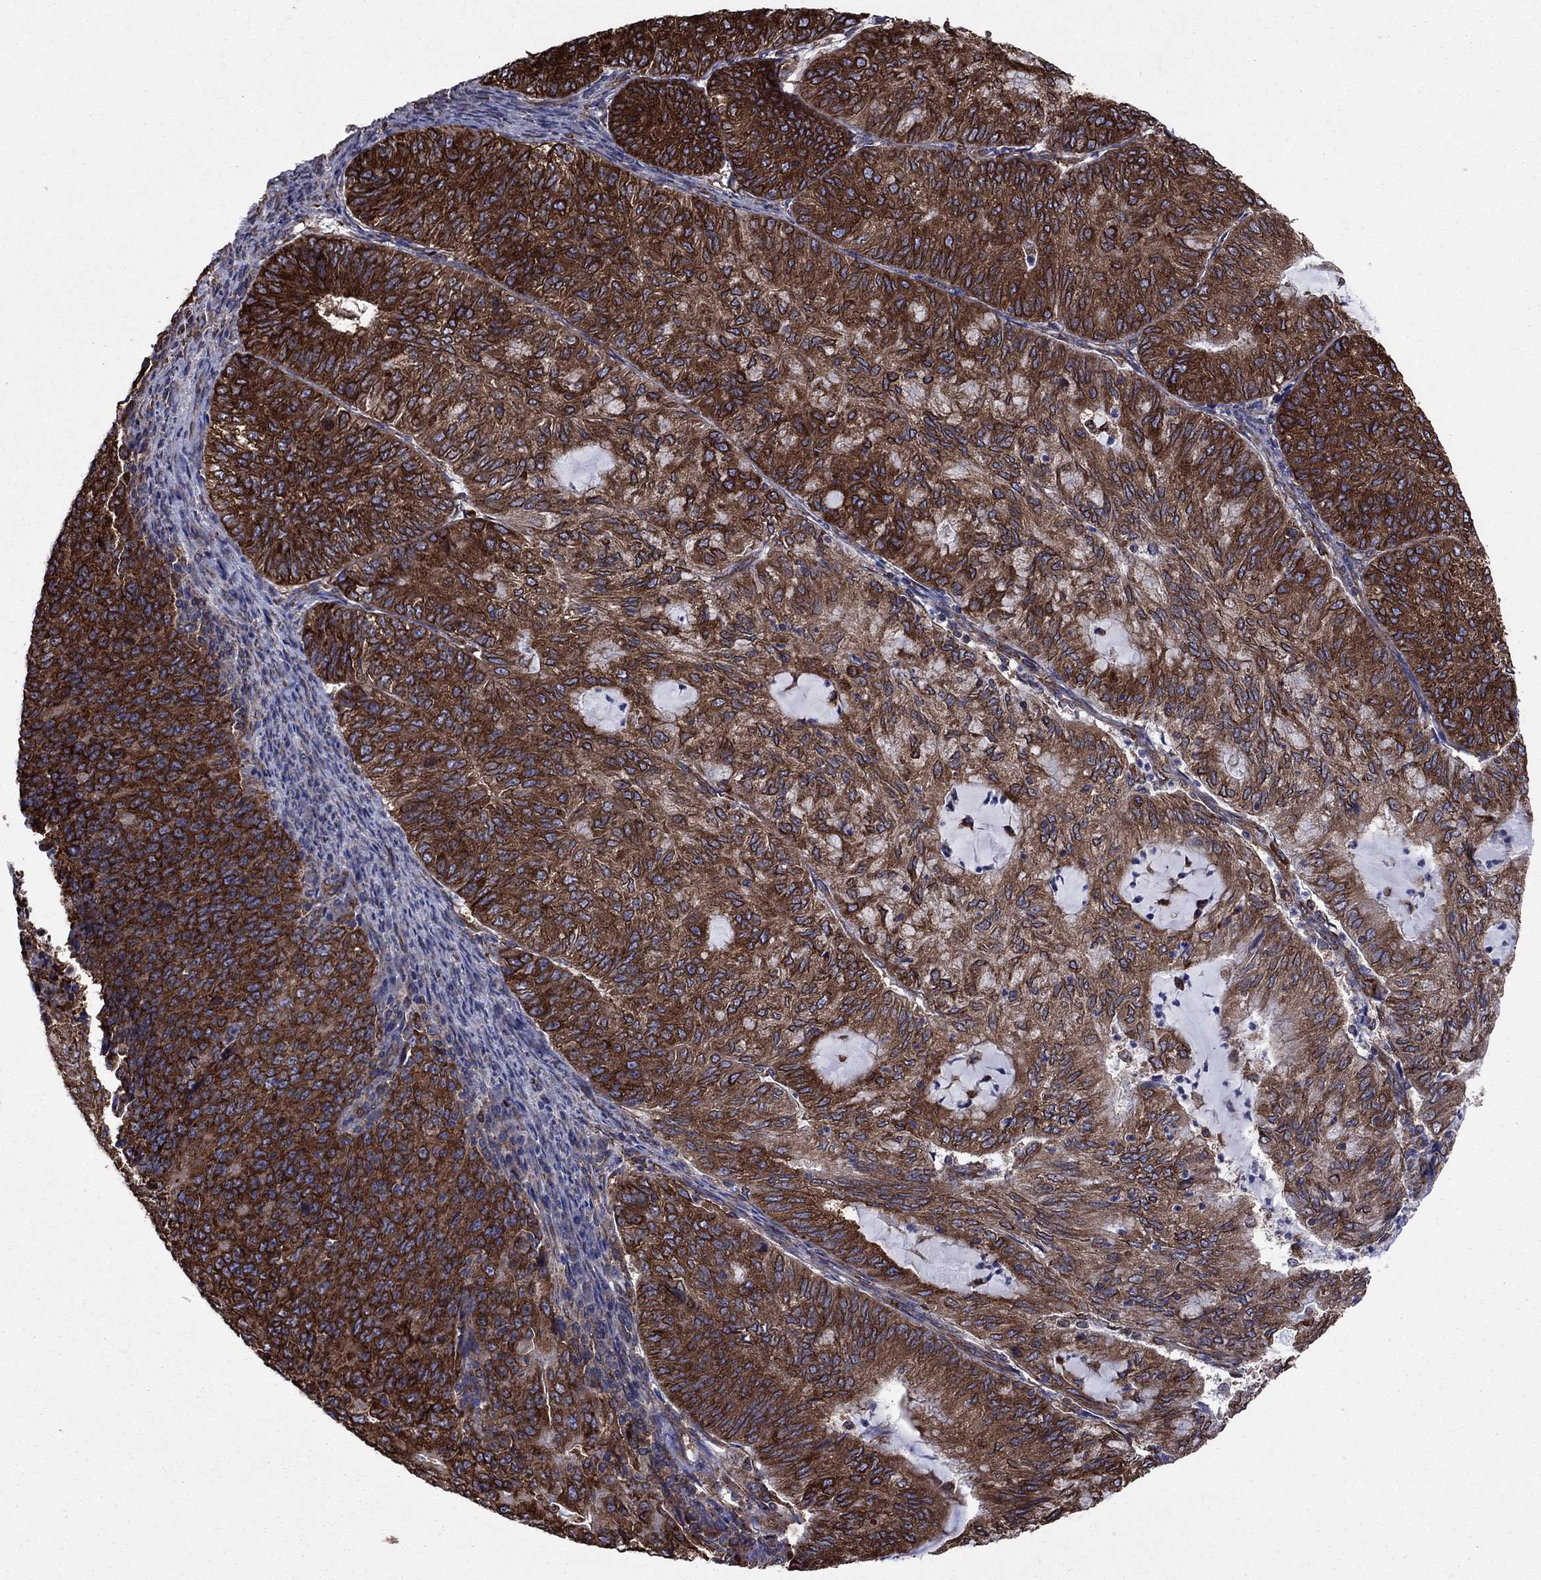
{"staining": {"intensity": "strong", "quantity": ">75%", "location": "cytoplasmic/membranous"}, "tissue": "endometrial cancer", "cell_type": "Tumor cells", "image_type": "cancer", "snomed": [{"axis": "morphology", "description": "Adenocarcinoma, NOS"}, {"axis": "topography", "description": "Endometrium"}], "caption": "There is high levels of strong cytoplasmic/membranous expression in tumor cells of endometrial adenocarcinoma, as demonstrated by immunohistochemical staining (brown color).", "gene": "YBX1", "patient": {"sex": "female", "age": 82}}